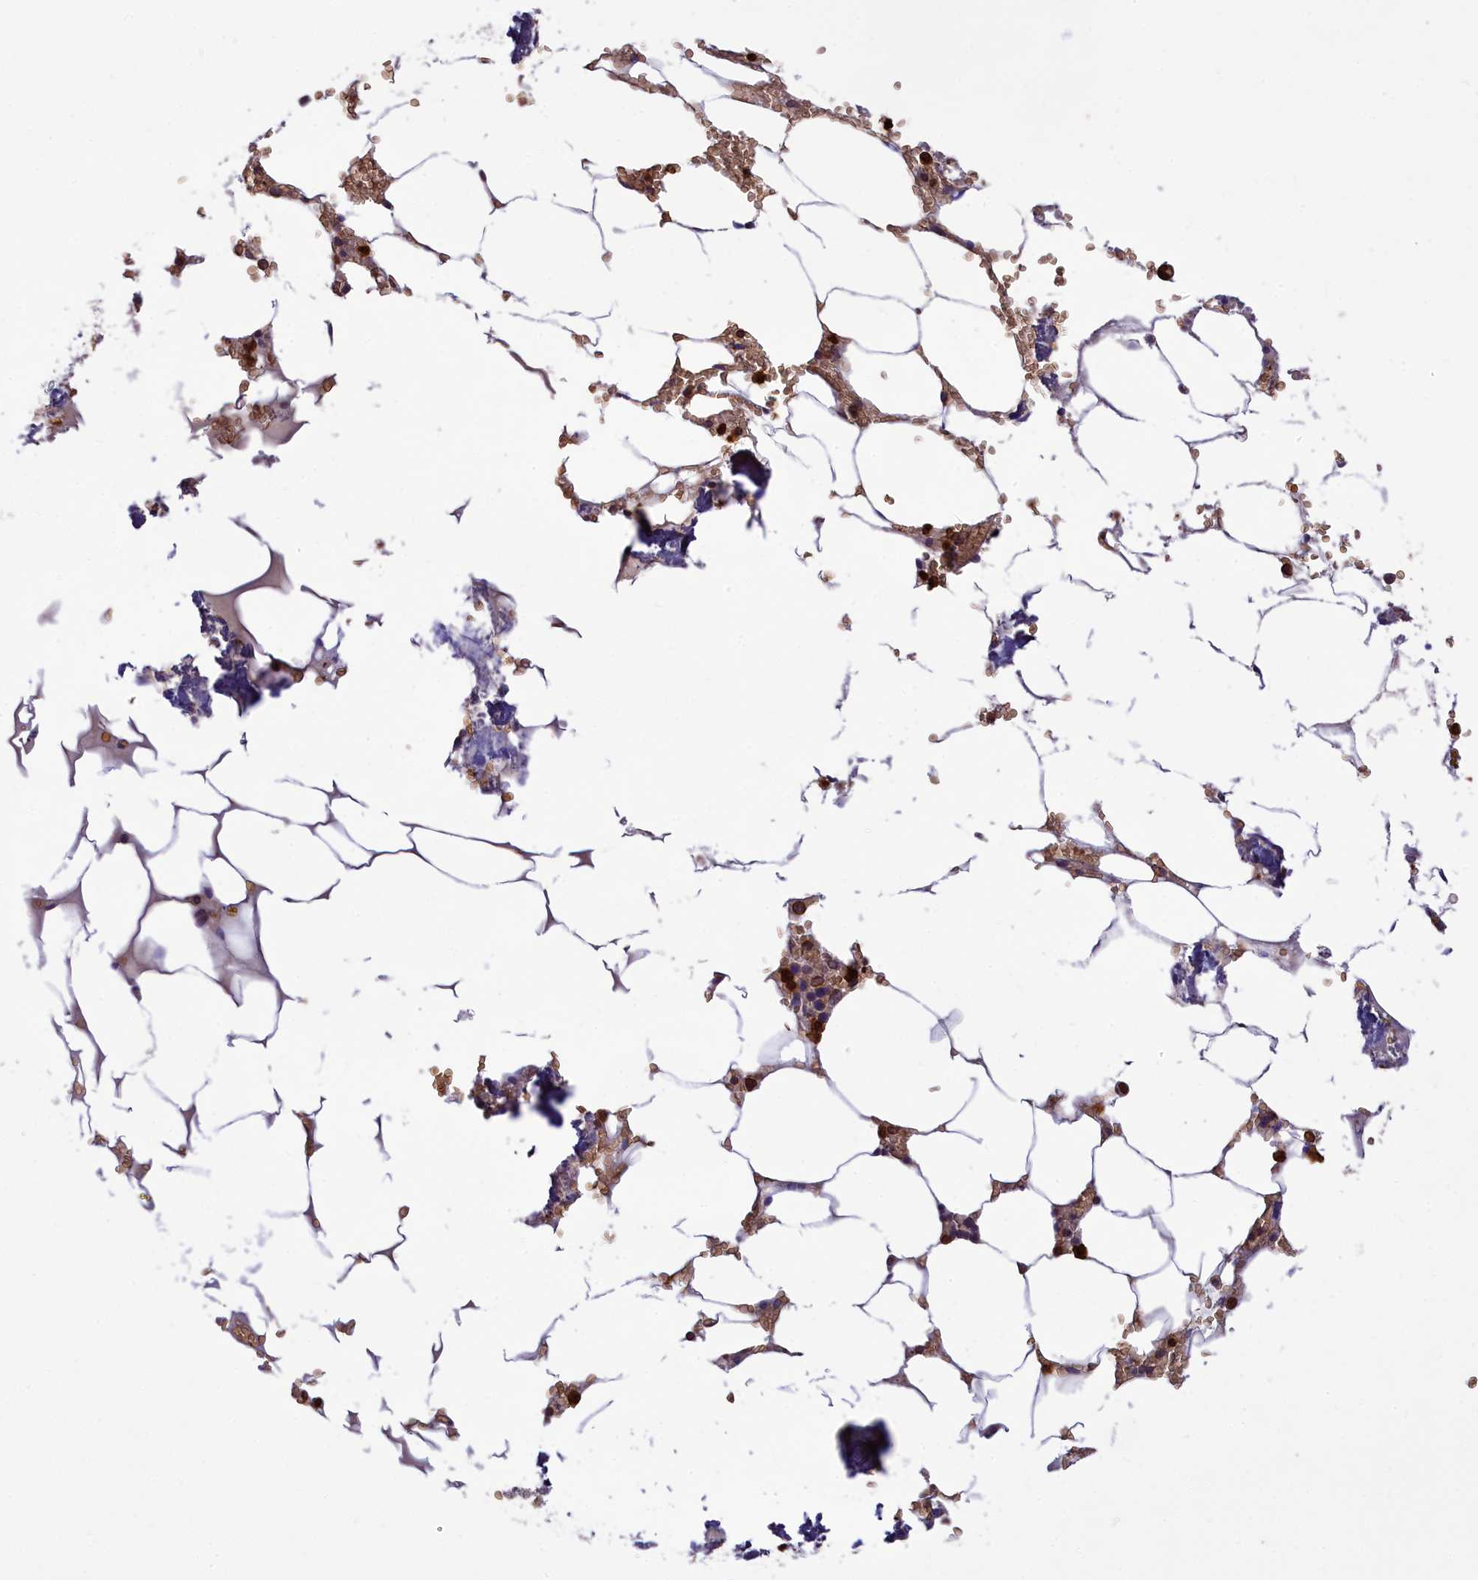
{"staining": {"intensity": "strong", "quantity": "25%-75%", "location": "cytoplasmic/membranous"}, "tissue": "bone marrow", "cell_type": "Hematopoietic cells", "image_type": "normal", "snomed": [{"axis": "morphology", "description": "Normal tissue, NOS"}, {"axis": "topography", "description": "Bone marrow"}], "caption": "Immunohistochemistry (DAB (3,3'-diaminobenzidine)) staining of unremarkable bone marrow displays strong cytoplasmic/membranous protein positivity in approximately 25%-75% of hematopoietic cells.", "gene": "PKHD1L1", "patient": {"sex": "male", "age": 70}}